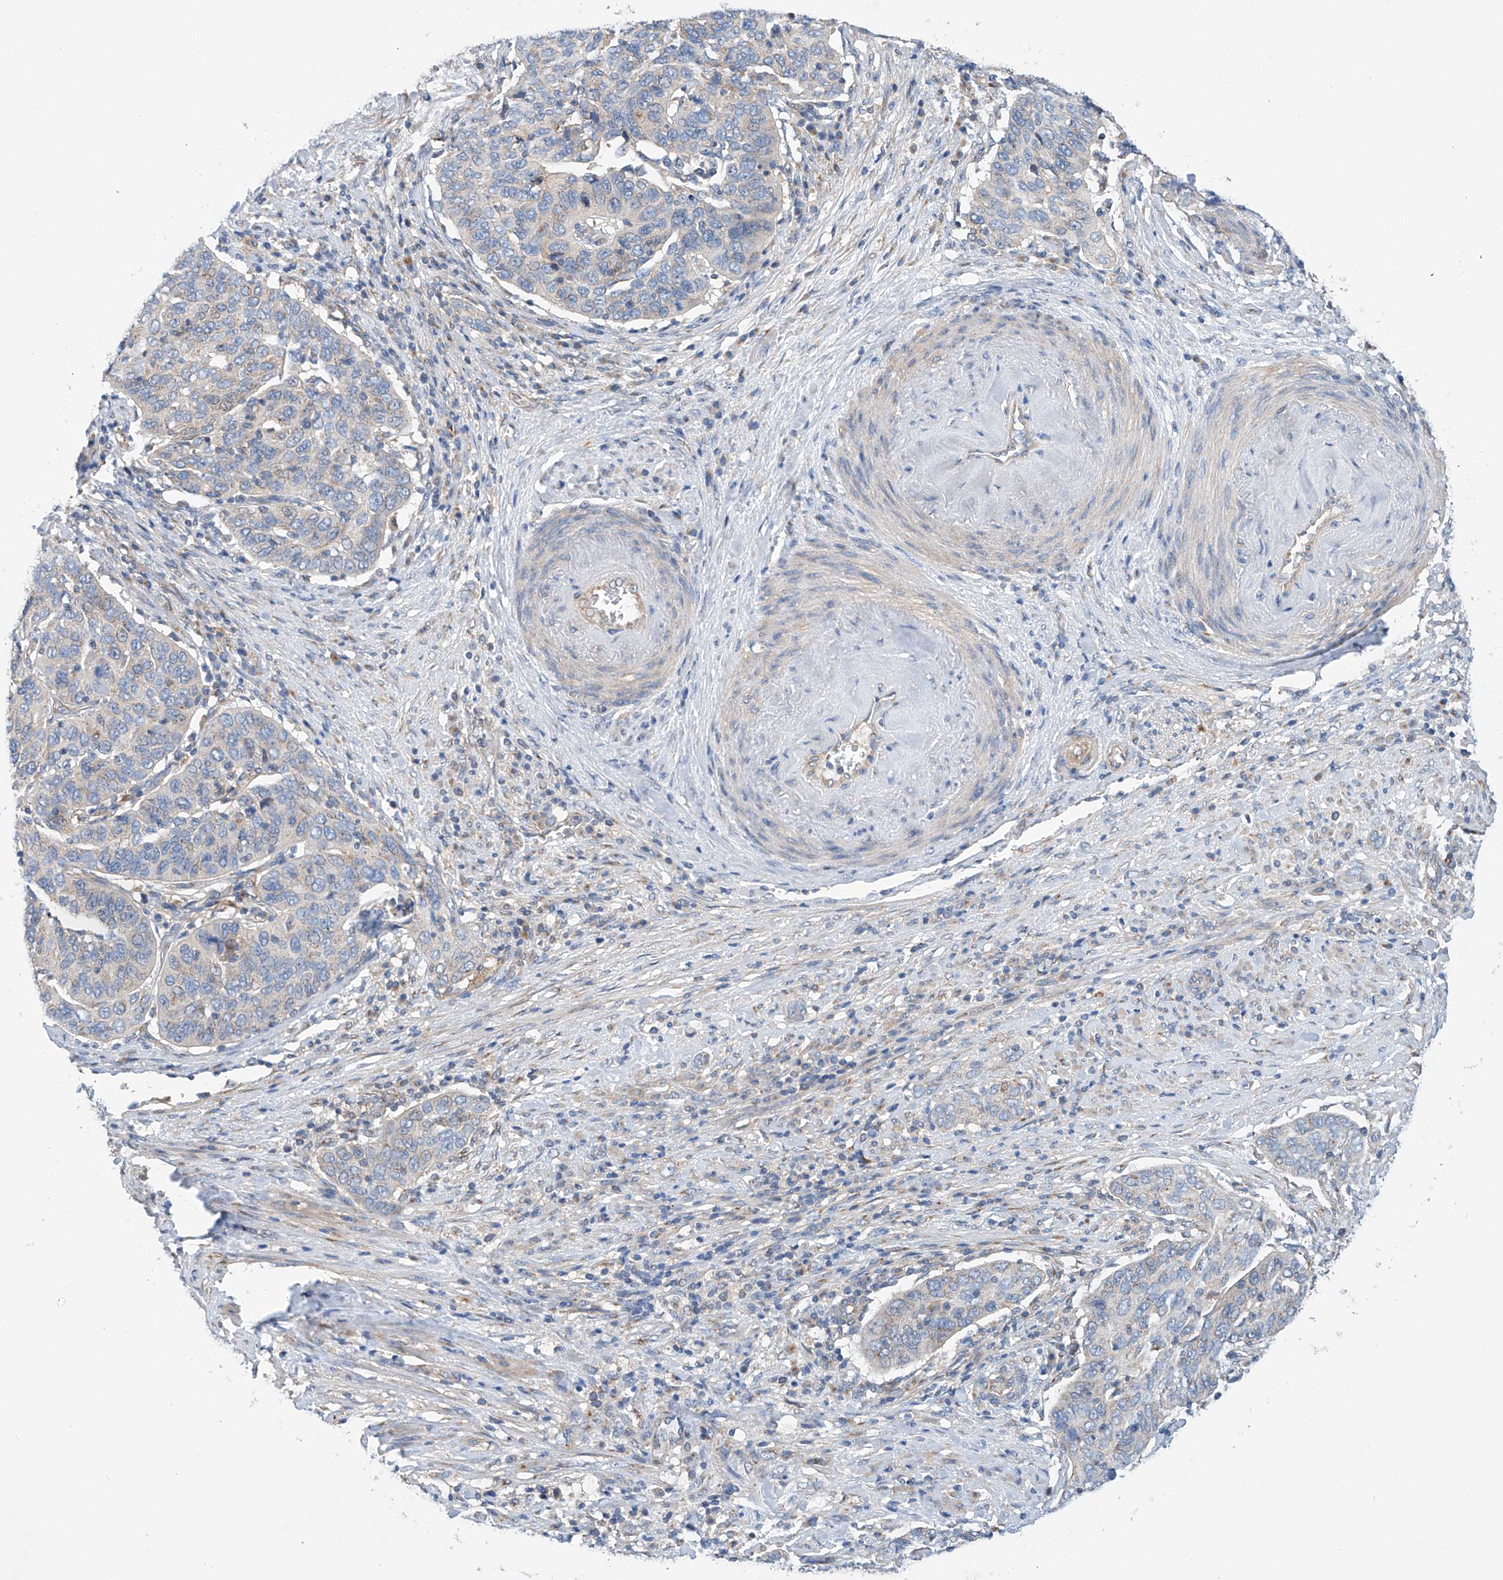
{"staining": {"intensity": "negative", "quantity": "none", "location": "none"}, "tissue": "cervical cancer", "cell_type": "Tumor cells", "image_type": "cancer", "snomed": [{"axis": "morphology", "description": "Squamous cell carcinoma, NOS"}, {"axis": "topography", "description": "Cervix"}], "caption": "Immunohistochemistry of human cervical cancer shows no expression in tumor cells.", "gene": "SLC22A7", "patient": {"sex": "female", "age": 60}}